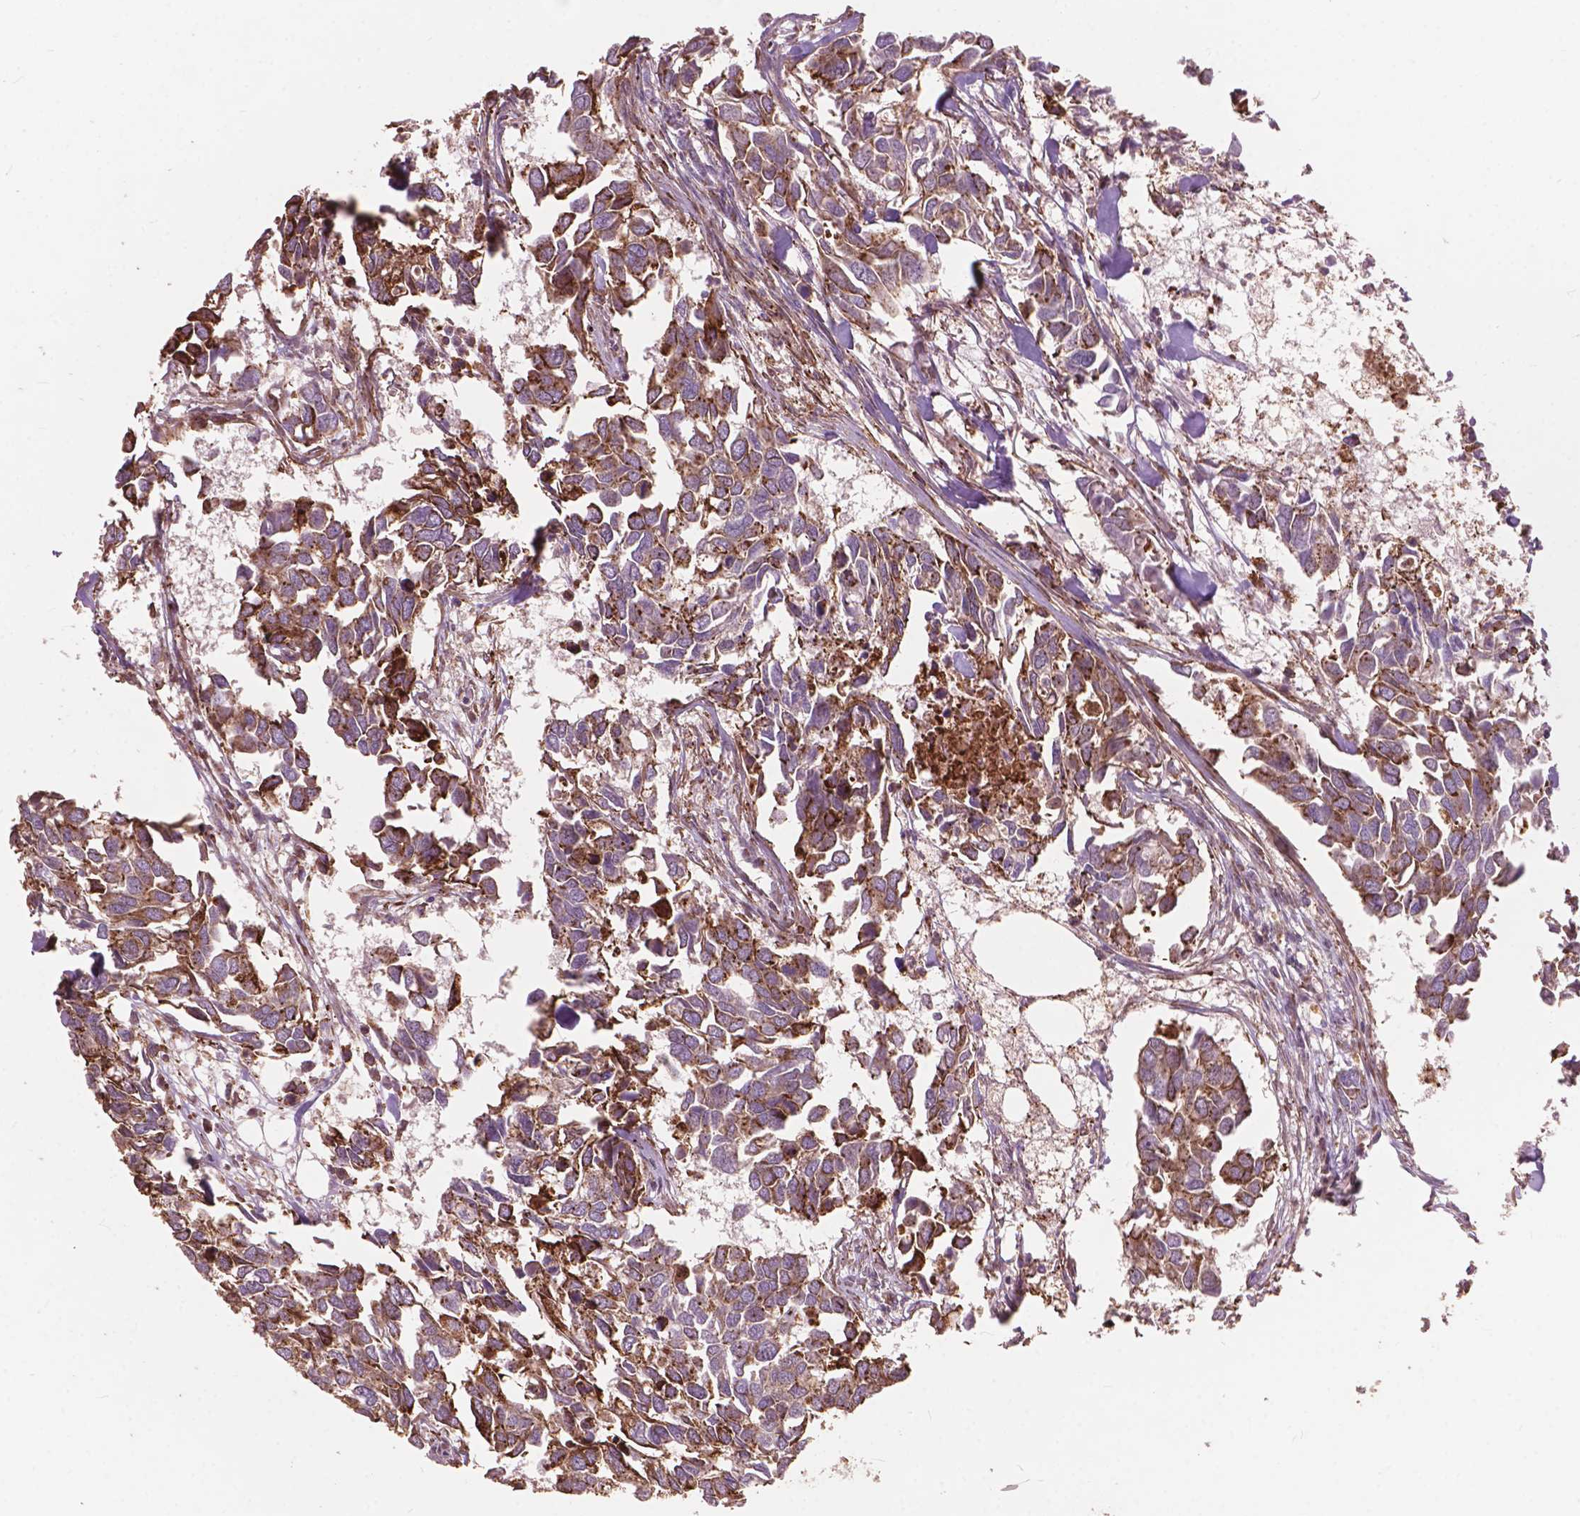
{"staining": {"intensity": "moderate", "quantity": "25%-75%", "location": "cytoplasmic/membranous"}, "tissue": "breast cancer", "cell_type": "Tumor cells", "image_type": "cancer", "snomed": [{"axis": "morphology", "description": "Duct carcinoma"}, {"axis": "topography", "description": "Breast"}], "caption": "A high-resolution image shows immunohistochemistry staining of infiltrating ductal carcinoma (breast), which shows moderate cytoplasmic/membranous staining in about 25%-75% of tumor cells. The staining was performed using DAB (3,3'-diaminobenzidine), with brown indicating positive protein expression. Nuclei are stained blue with hematoxylin.", "gene": "FNIP1", "patient": {"sex": "female", "age": 83}}